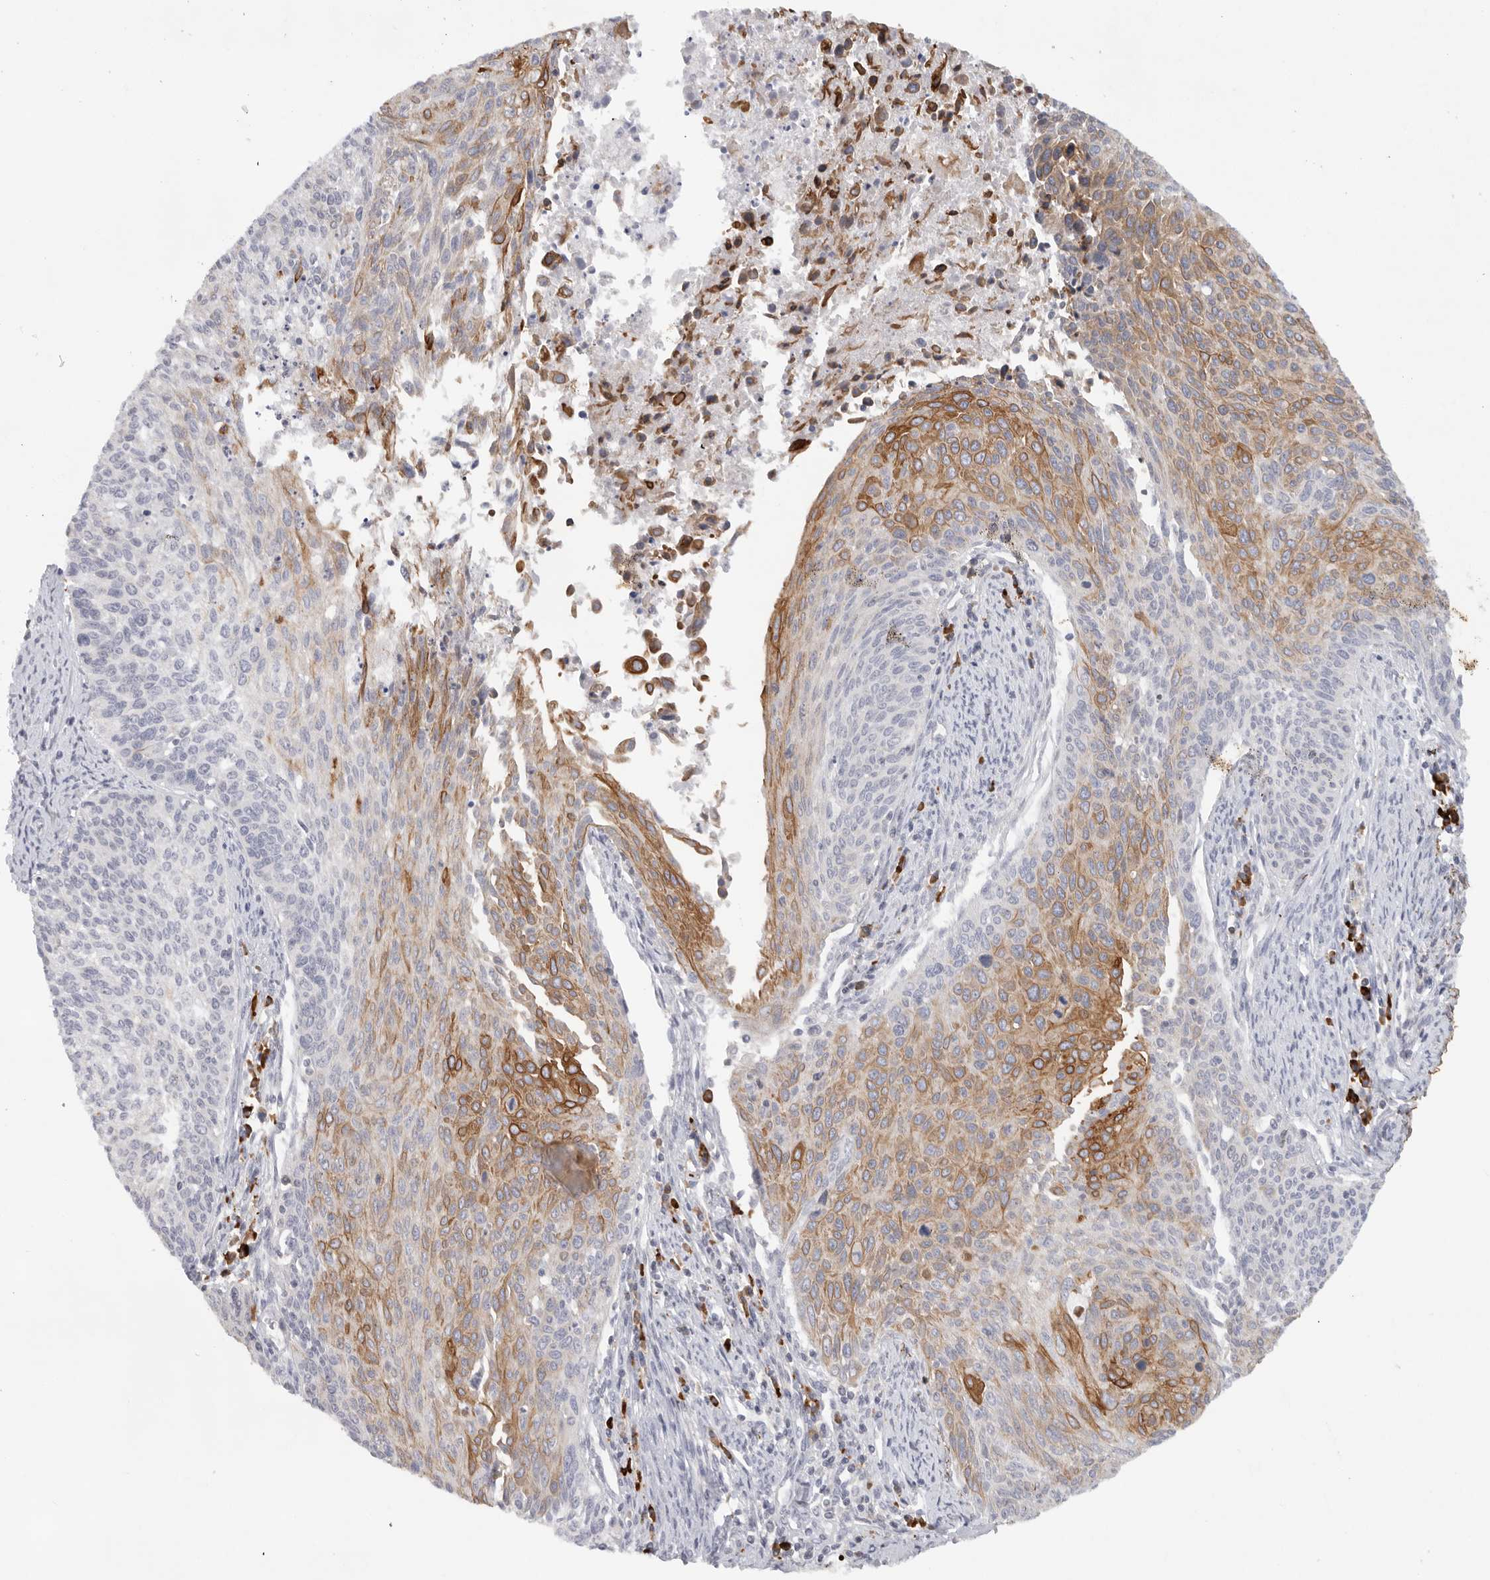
{"staining": {"intensity": "moderate", "quantity": "25%-75%", "location": "cytoplasmic/membranous"}, "tissue": "cervical cancer", "cell_type": "Tumor cells", "image_type": "cancer", "snomed": [{"axis": "morphology", "description": "Squamous cell carcinoma, NOS"}, {"axis": "topography", "description": "Cervix"}], "caption": "IHC image of neoplastic tissue: human cervical squamous cell carcinoma stained using immunohistochemistry (IHC) demonstrates medium levels of moderate protein expression localized specifically in the cytoplasmic/membranous of tumor cells, appearing as a cytoplasmic/membranous brown color.", "gene": "TMEM69", "patient": {"sex": "female", "age": 55}}